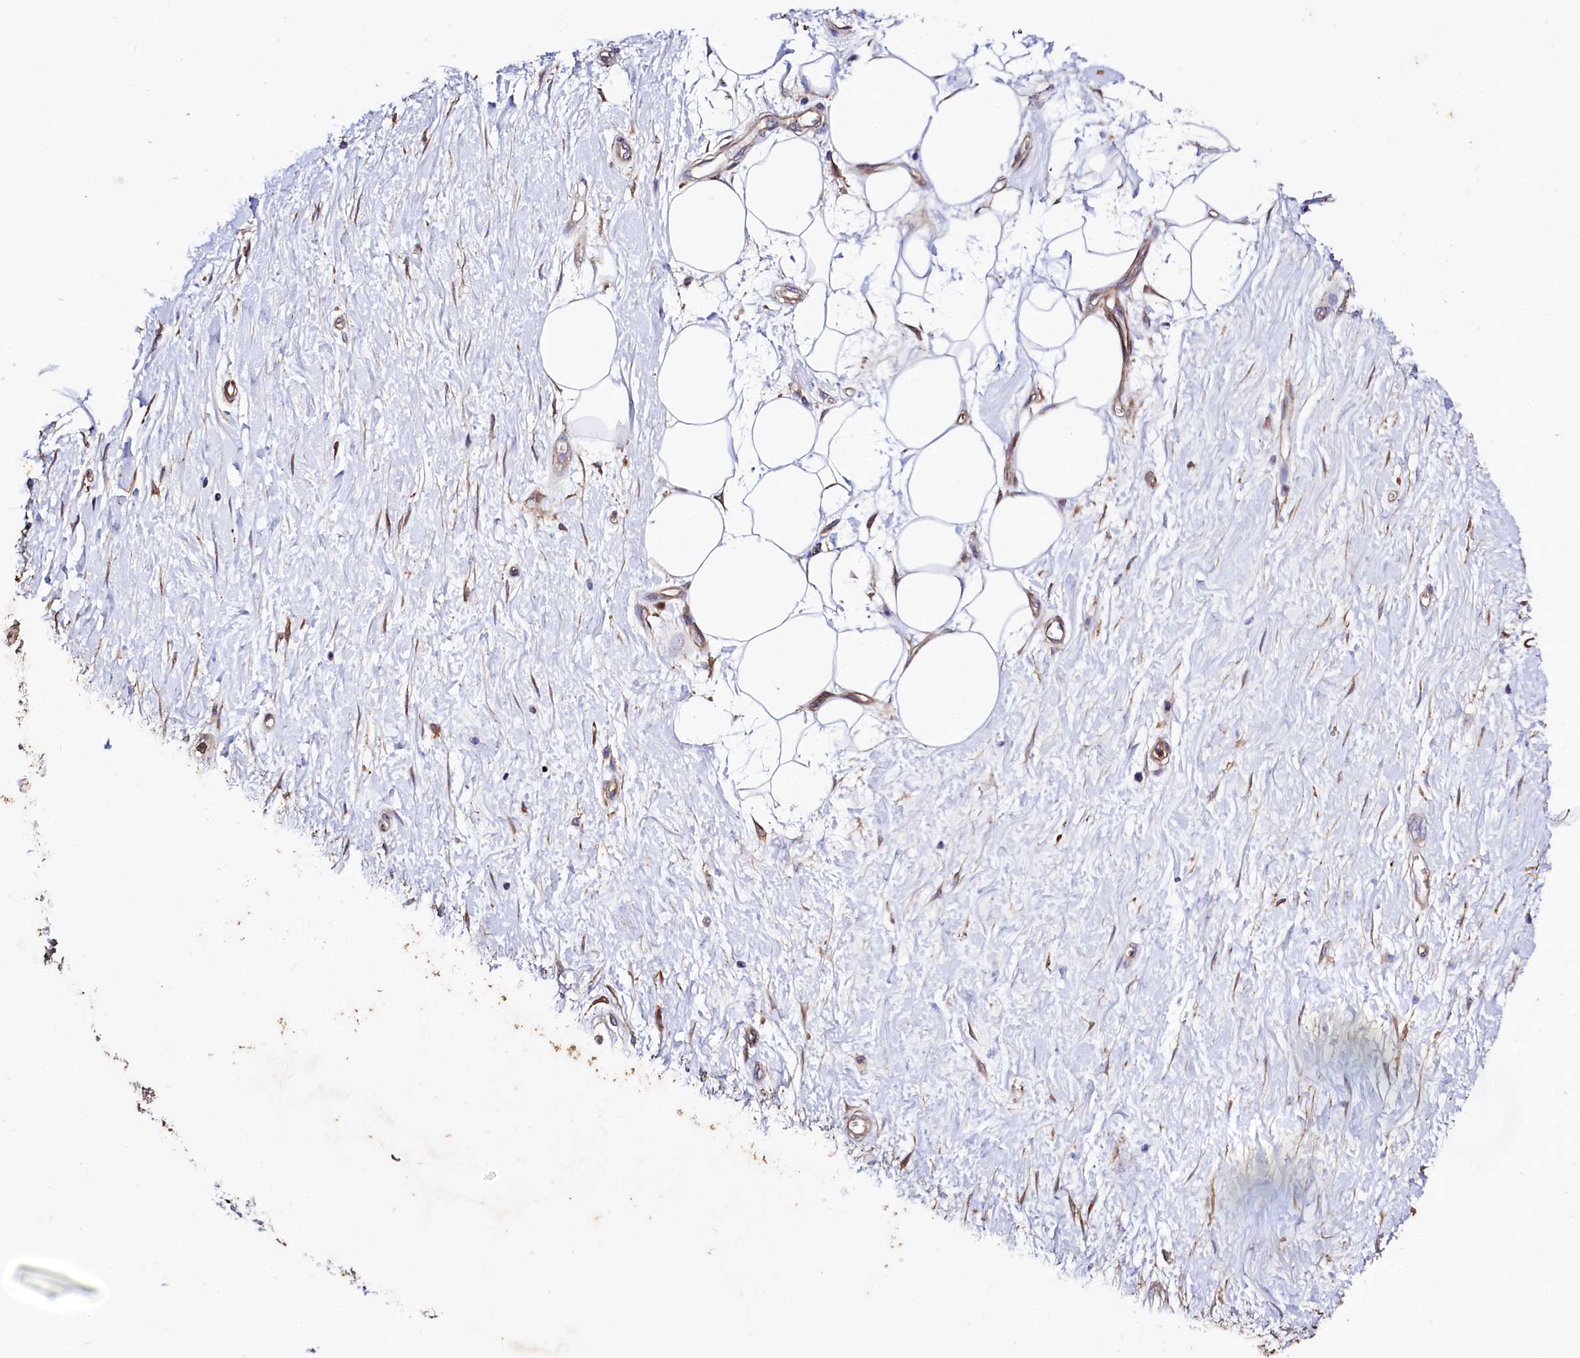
{"staining": {"intensity": "negative", "quantity": "none", "location": "none"}, "tissue": "adipose tissue", "cell_type": "Adipocytes", "image_type": "normal", "snomed": [{"axis": "morphology", "description": "Normal tissue, NOS"}, {"axis": "morphology", "description": "Adenocarcinoma, NOS"}, {"axis": "topography", "description": "Pancreas"}, {"axis": "topography", "description": "Peripheral nerve tissue"}], "caption": "Human adipose tissue stained for a protein using immunohistochemistry (IHC) exhibits no staining in adipocytes.", "gene": "STAMBPL1", "patient": {"sex": "male", "age": 59}}